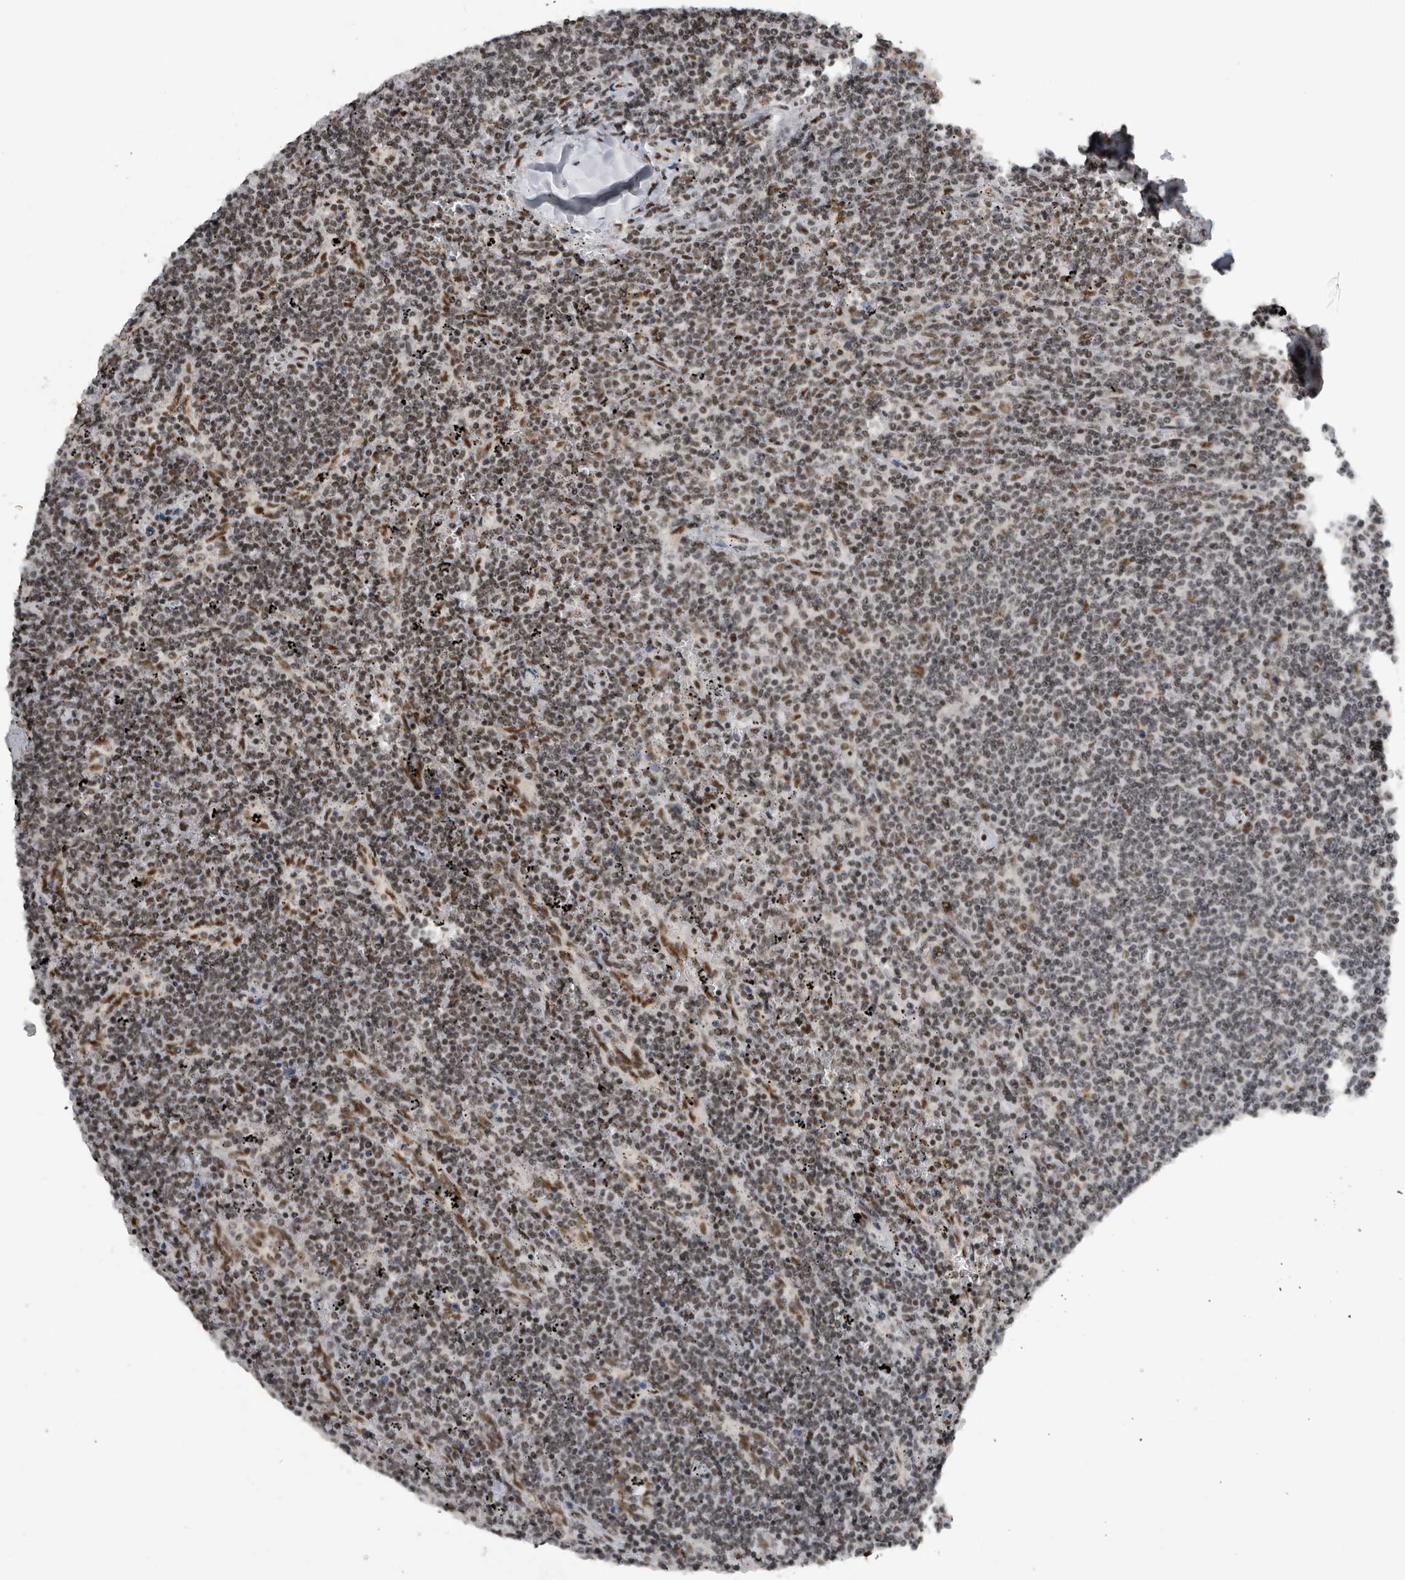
{"staining": {"intensity": "moderate", "quantity": "<25%", "location": "nuclear"}, "tissue": "lymphoma", "cell_type": "Tumor cells", "image_type": "cancer", "snomed": [{"axis": "morphology", "description": "Malignant lymphoma, non-Hodgkin's type, Low grade"}, {"axis": "topography", "description": "Spleen"}], "caption": "An immunohistochemistry image of tumor tissue is shown. Protein staining in brown shows moderate nuclear positivity in lymphoma within tumor cells. Immunohistochemistry (ihc) stains the protein of interest in brown and the nuclei are stained blue.", "gene": "ZSCAN2", "patient": {"sex": "female", "age": 50}}